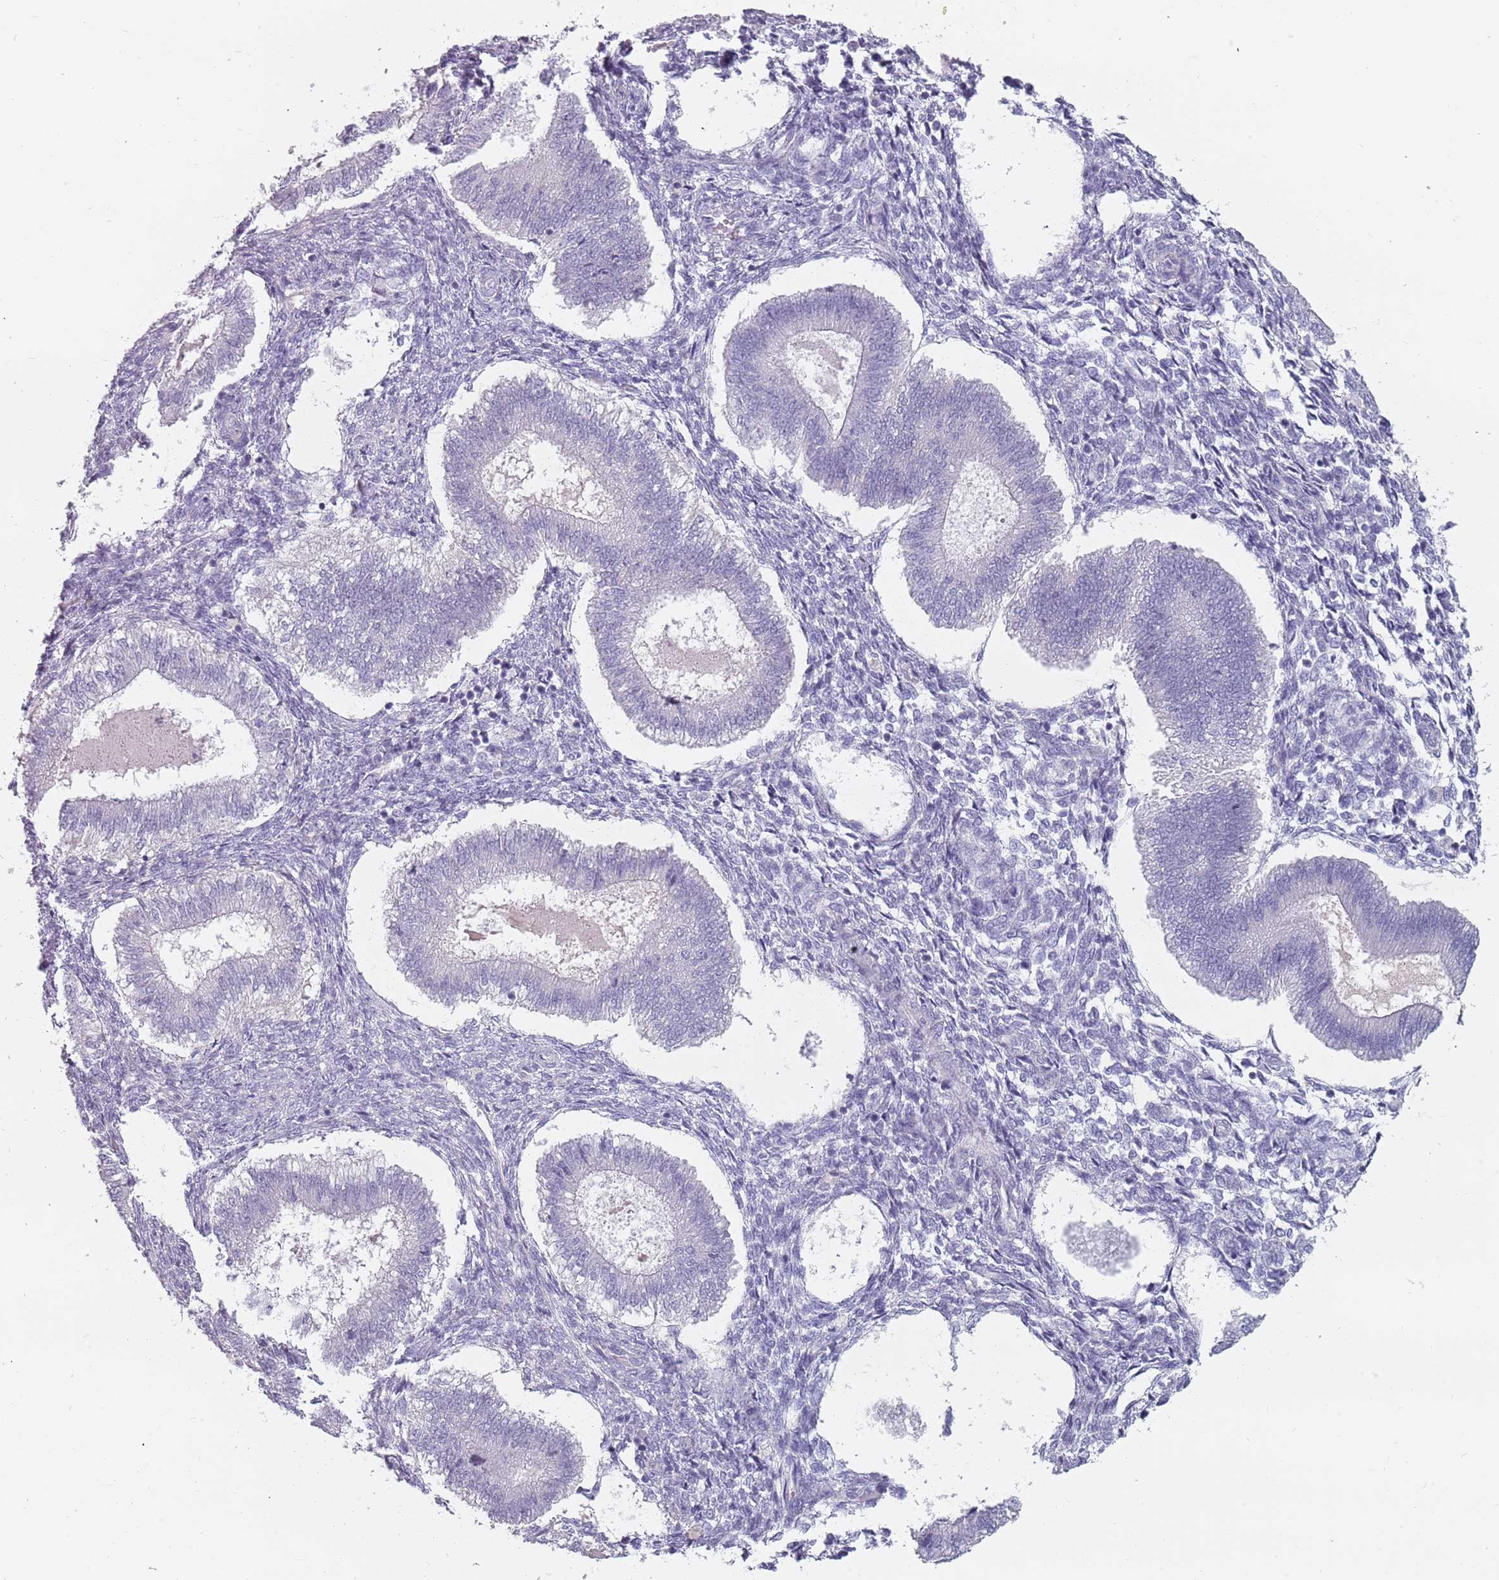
{"staining": {"intensity": "negative", "quantity": "none", "location": "none"}, "tissue": "endometrium", "cell_type": "Cells in endometrial stroma", "image_type": "normal", "snomed": [{"axis": "morphology", "description": "Normal tissue, NOS"}, {"axis": "topography", "description": "Endometrium"}], "caption": "This is an IHC histopathology image of unremarkable human endometrium. There is no positivity in cells in endometrial stroma.", "gene": "DDX4", "patient": {"sex": "female", "age": 25}}